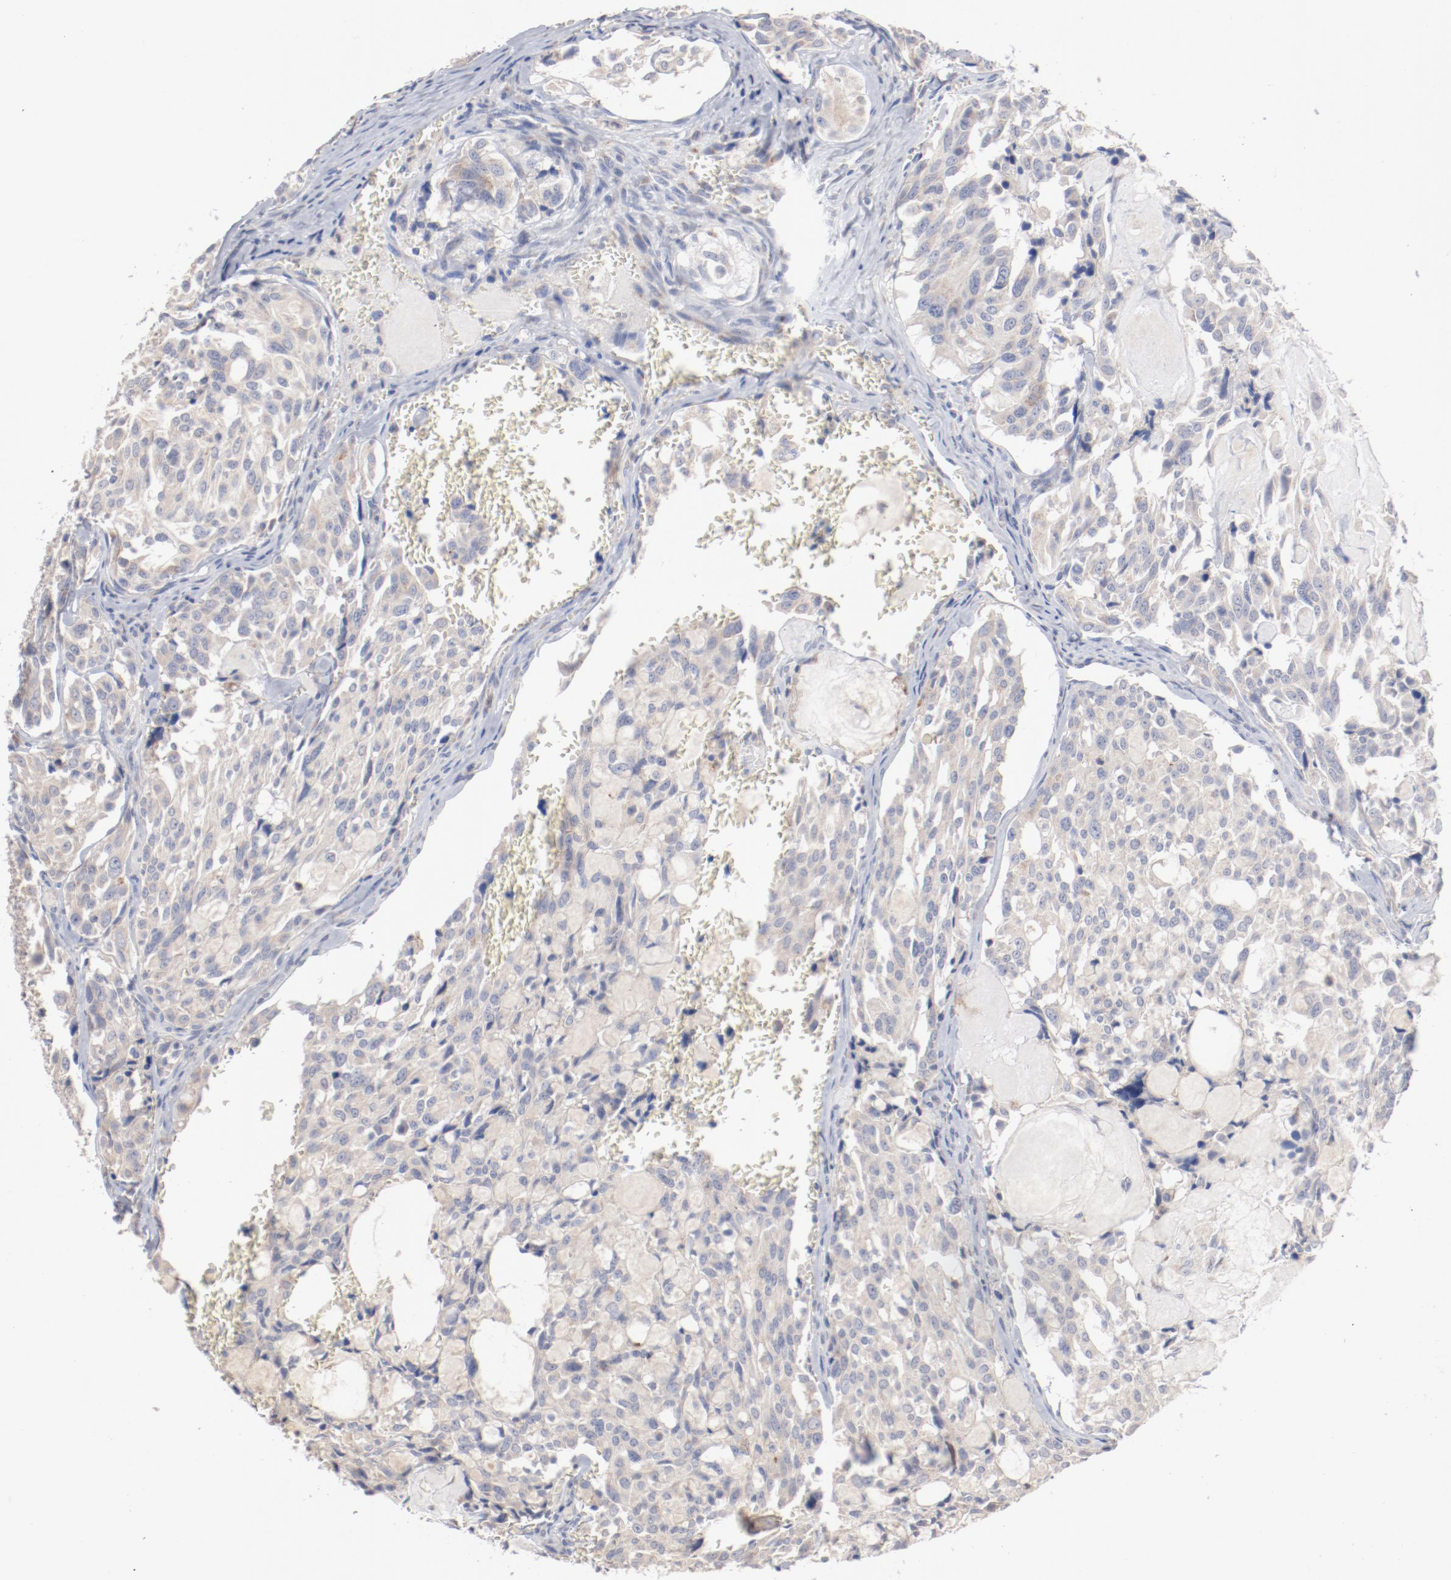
{"staining": {"intensity": "weak", "quantity": ">75%", "location": "cytoplasmic/membranous"}, "tissue": "thyroid cancer", "cell_type": "Tumor cells", "image_type": "cancer", "snomed": [{"axis": "morphology", "description": "Carcinoma, NOS"}, {"axis": "morphology", "description": "Carcinoid, malignant, NOS"}, {"axis": "topography", "description": "Thyroid gland"}], "caption": "The histopathology image shows a brown stain indicating the presence of a protein in the cytoplasmic/membranous of tumor cells in thyroid cancer (malignant carcinoid).", "gene": "AK7", "patient": {"sex": "male", "age": 33}}